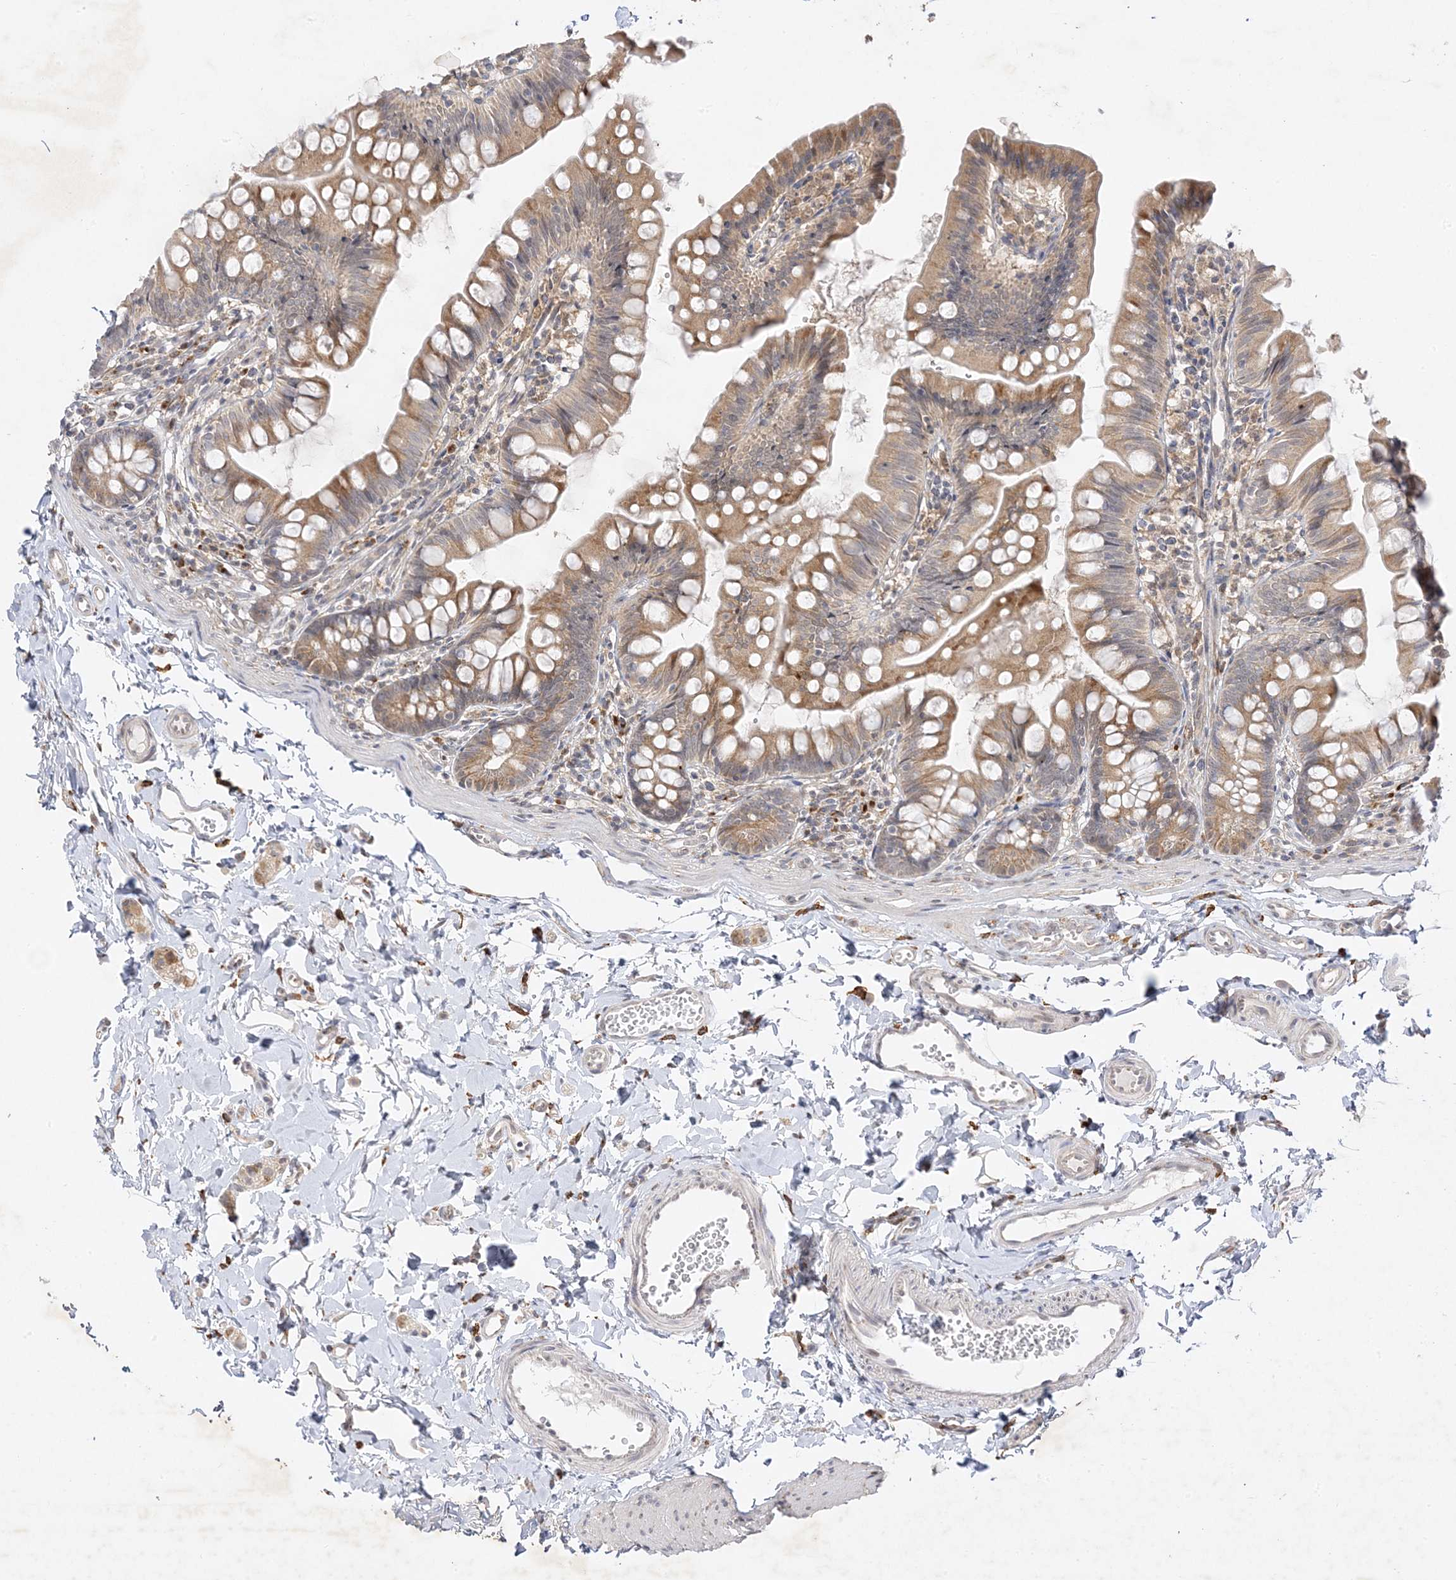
{"staining": {"intensity": "moderate", "quantity": ">75%", "location": "cytoplasmic/membranous"}, "tissue": "small intestine", "cell_type": "Glandular cells", "image_type": "normal", "snomed": [{"axis": "morphology", "description": "Normal tissue, NOS"}, {"axis": "topography", "description": "Small intestine"}], "caption": "Glandular cells reveal moderate cytoplasmic/membranous expression in approximately >75% of cells in normal small intestine.", "gene": "C2CD2", "patient": {"sex": "male", "age": 7}}